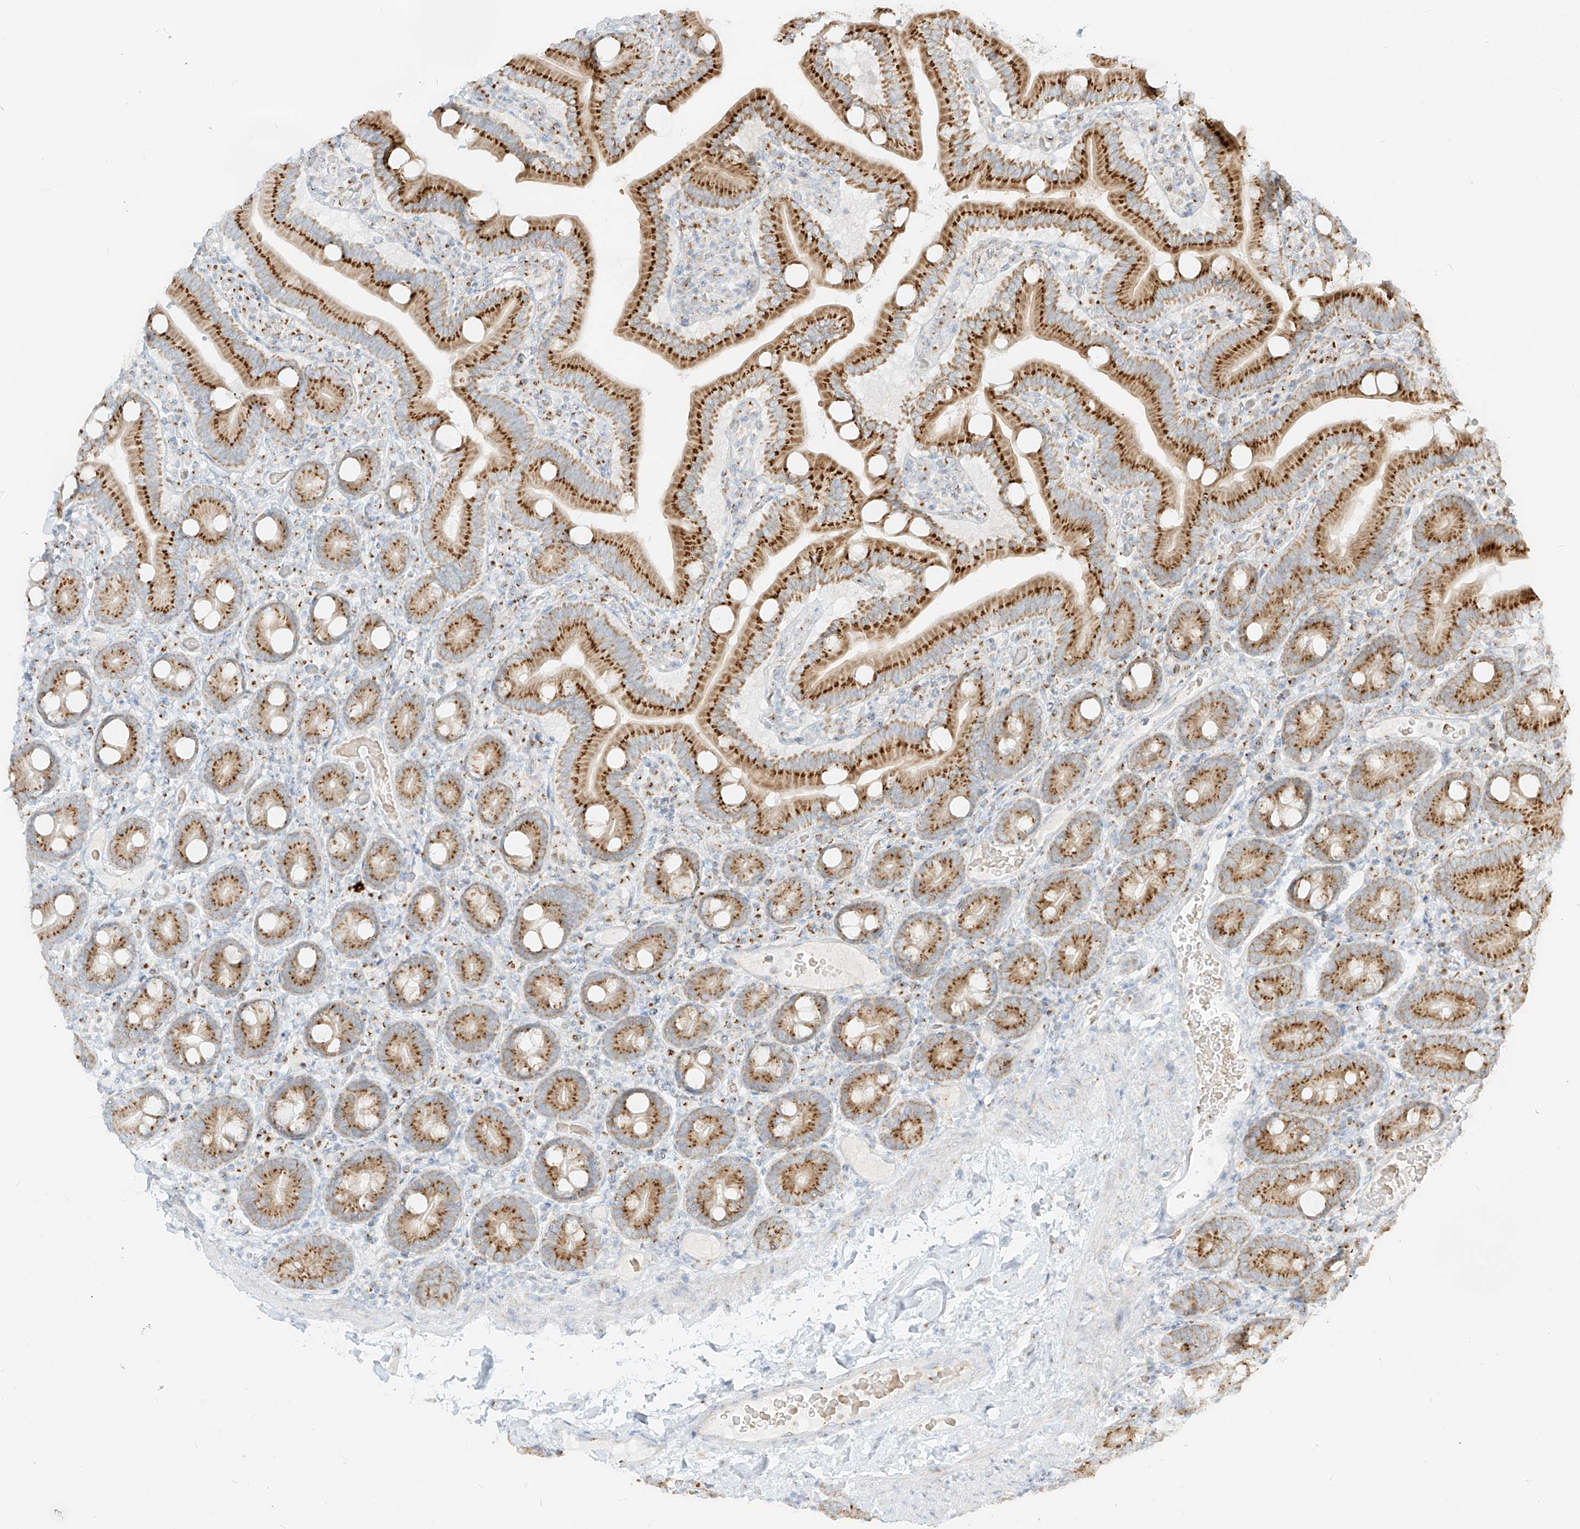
{"staining": {"intensity": "strong", "quantity": ">75%", "location": "cytoplasmic/membranous"}, "tissue": "duodenum", "cell_type": "Glandular cells", "image_type": "normal", "snomed": [{"axis": "morphology", "description": "Normal tissue, NOS"}, {"axis": "topography", "description": "Duodenum"}], "caption": "Protein staining of normal duodenum exhibits strong cytoplasmic/membranous staining in about >75% of glandular cells.", "gene": "TMEM87B", "patient": {"sex": "male", "age": 55}}